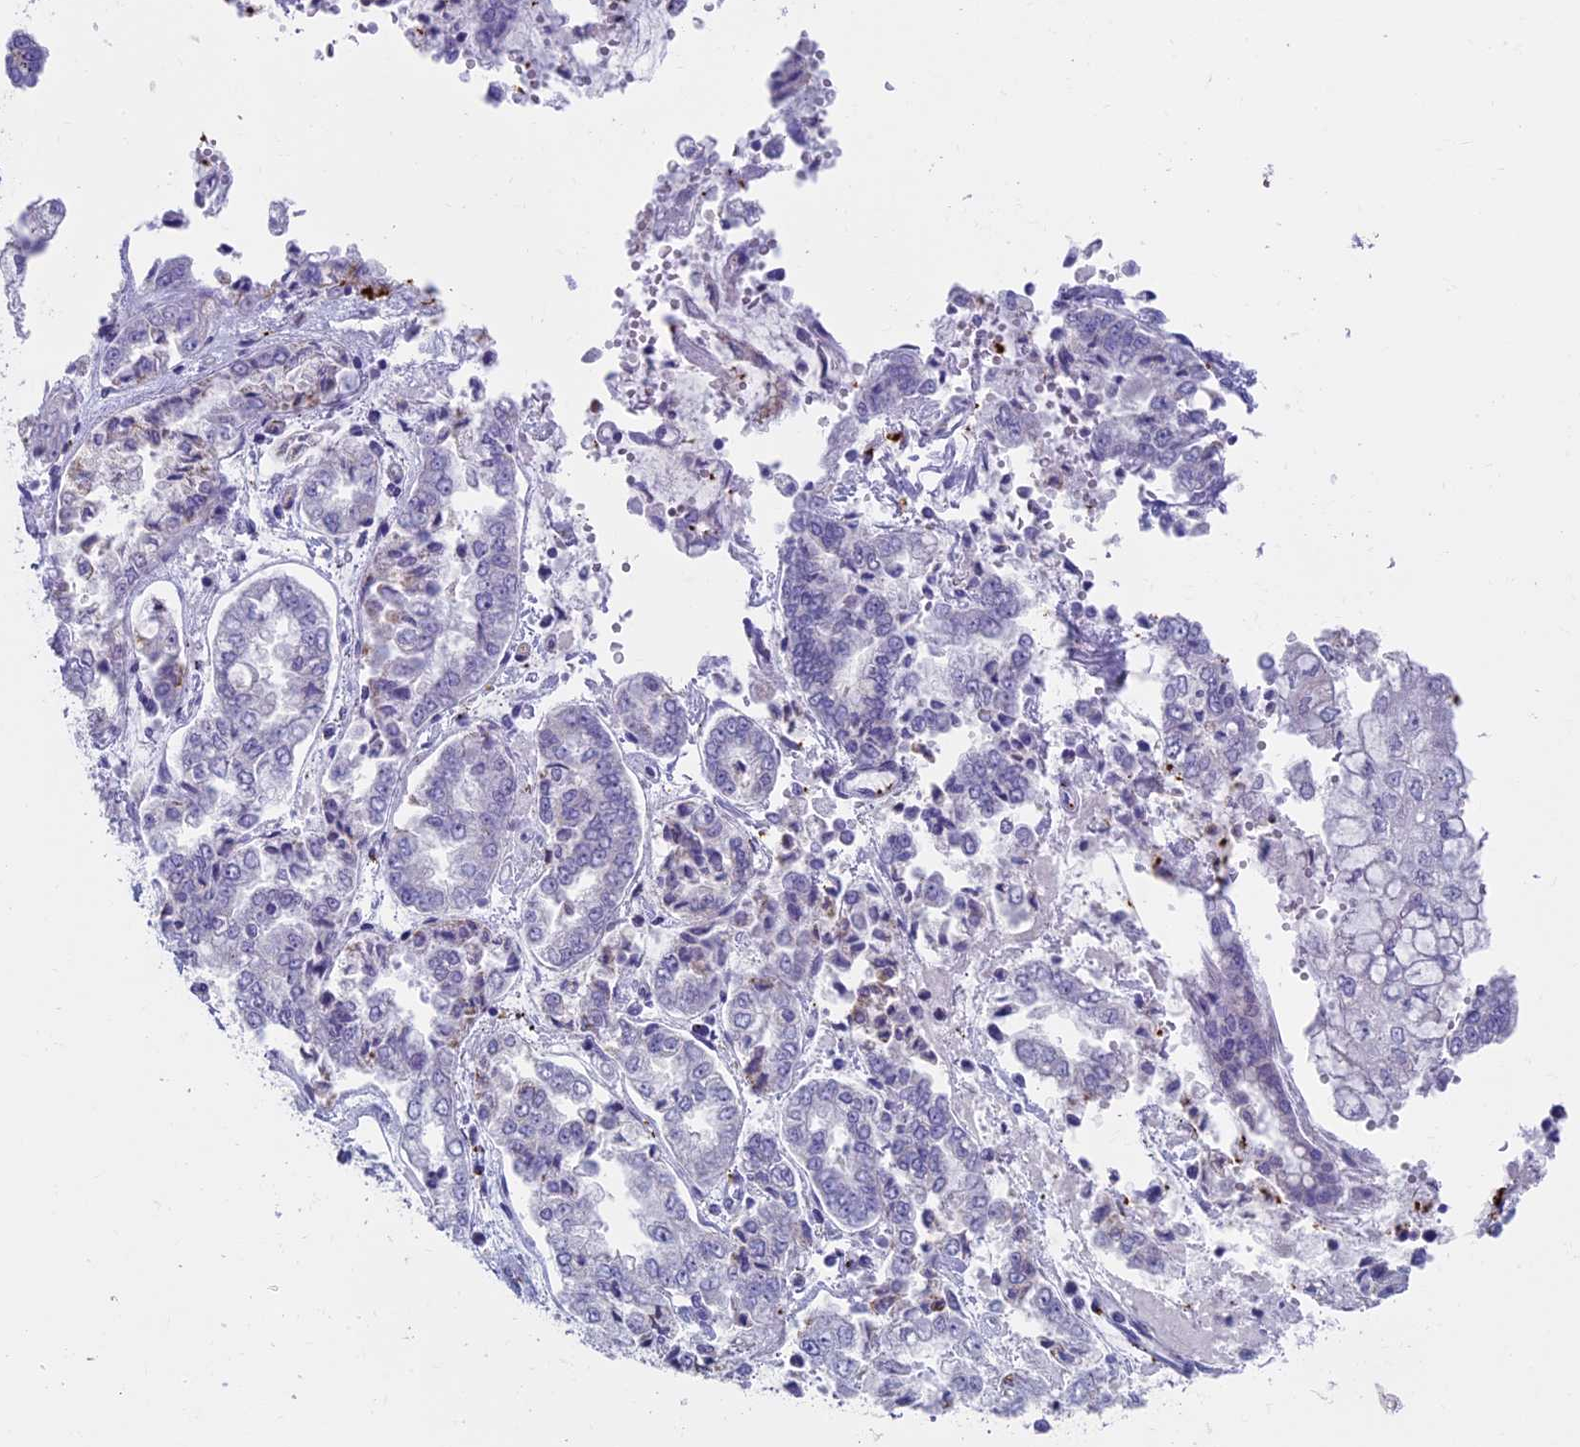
{"staining": {"intensity": "negative", "quantity": "none", "location": "none"}, "tissue": "stomach cancer", "cell_type": "Tumor cells", "image_type": "cancer", "snomed": [{"axis": "morphology", "description": "Adenocarcinoma, NOS"}, {"axis": "topography", "description": "Stomach"}], "caption": "Photomicrograph shows no significant protein staining in tumor cells of stomach cancer.", "gene": "AIFM2", "patient": {"sex": "male", "age": 76}}